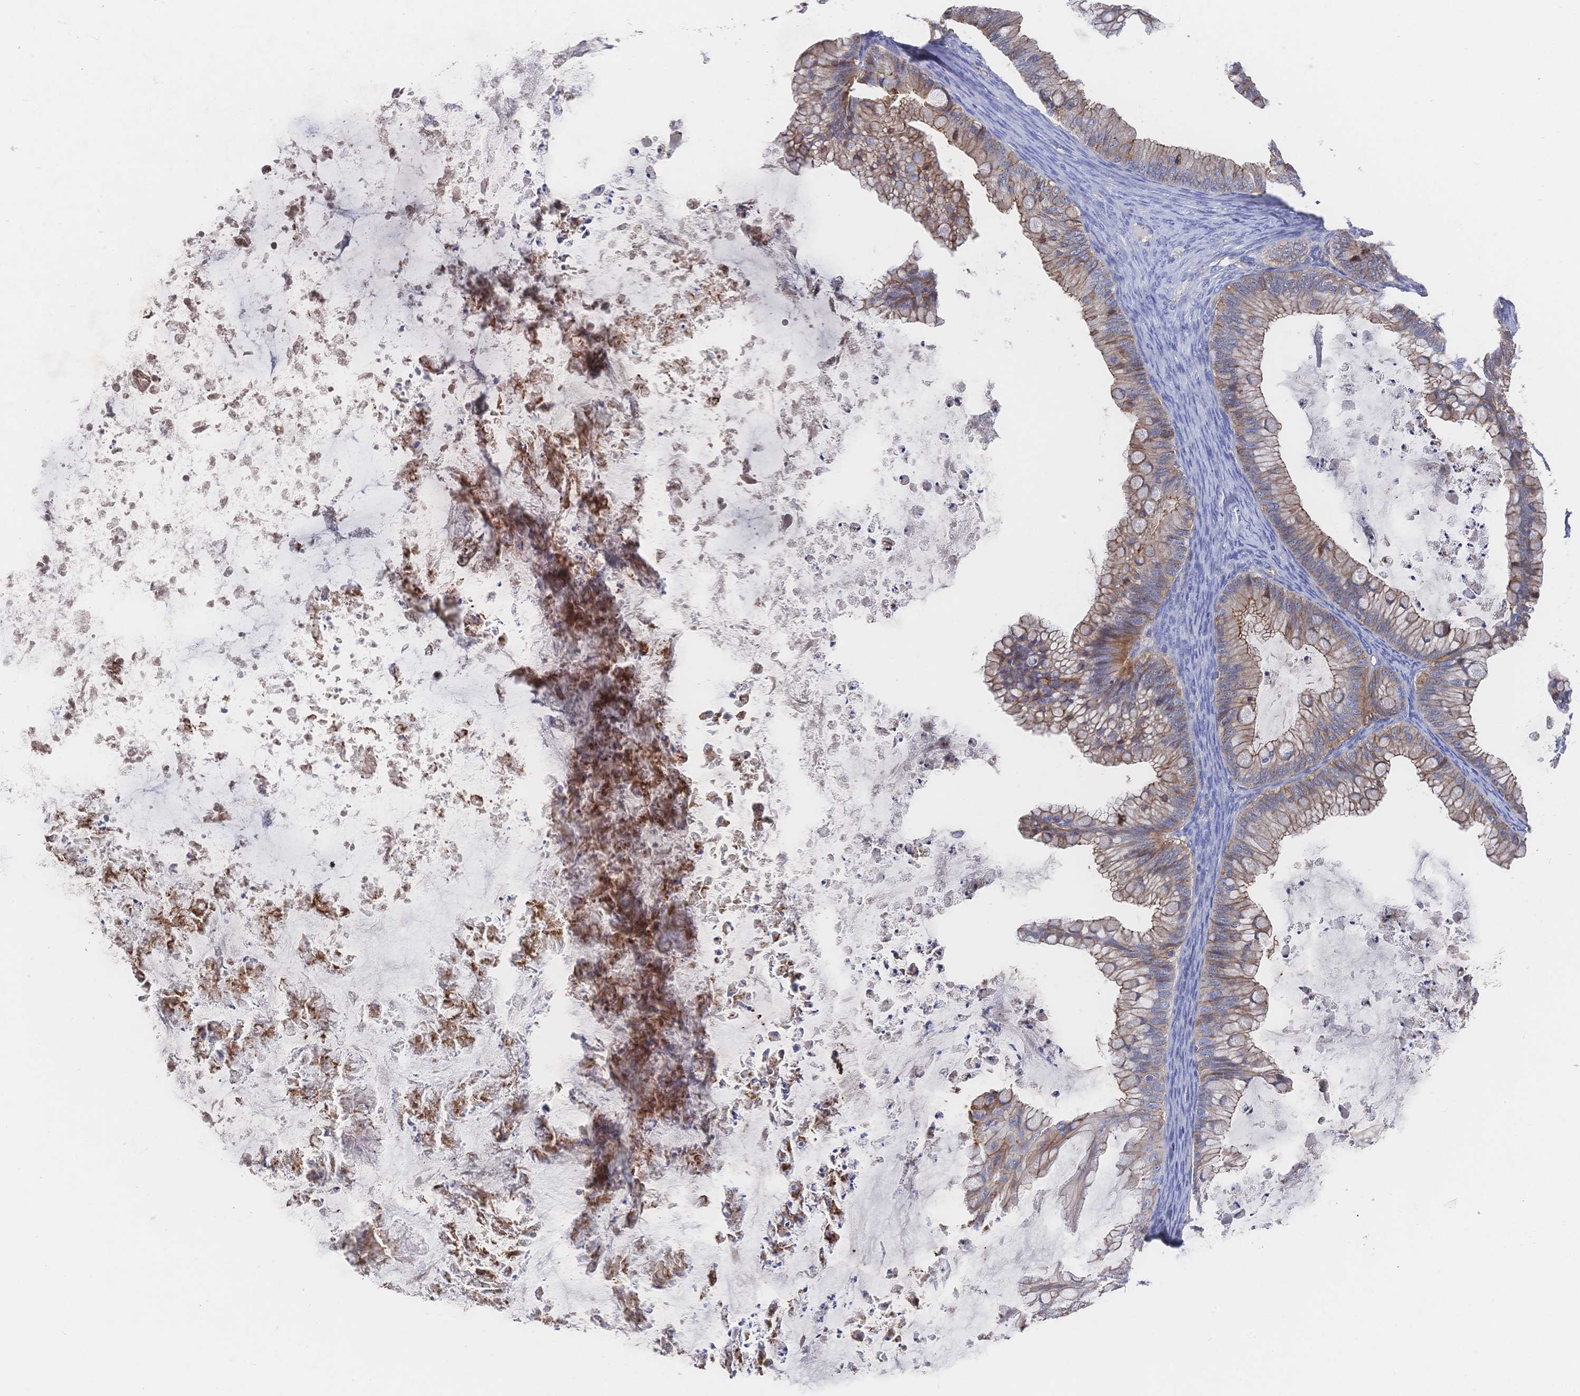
{"staining": {"intensity": "weak", "quantity": ">75%", "location": "cytoplasmic/membranous"}, "tissue": "ovarian cancer", "cell_type": "Tumor cells", "image_type": "cancer", "snomed": [{"axis": "morphology", "description": "Cystadenocarcinoma, mucinous, NOS"}, {"axis": "topography", "description": "Ovary"}], "caption": "Protein staining demonstrates weak cytoplasmic/membranous expression in about >75% of tumor cells in ovarian mucinous cystadenocarcinoma. Using DAB (brown) and hematoxylin (blue) stains, captured at high magnification using brightfield microscopy.", "gene": "F11R", "patient": {"sex": "female", "age": 35}}